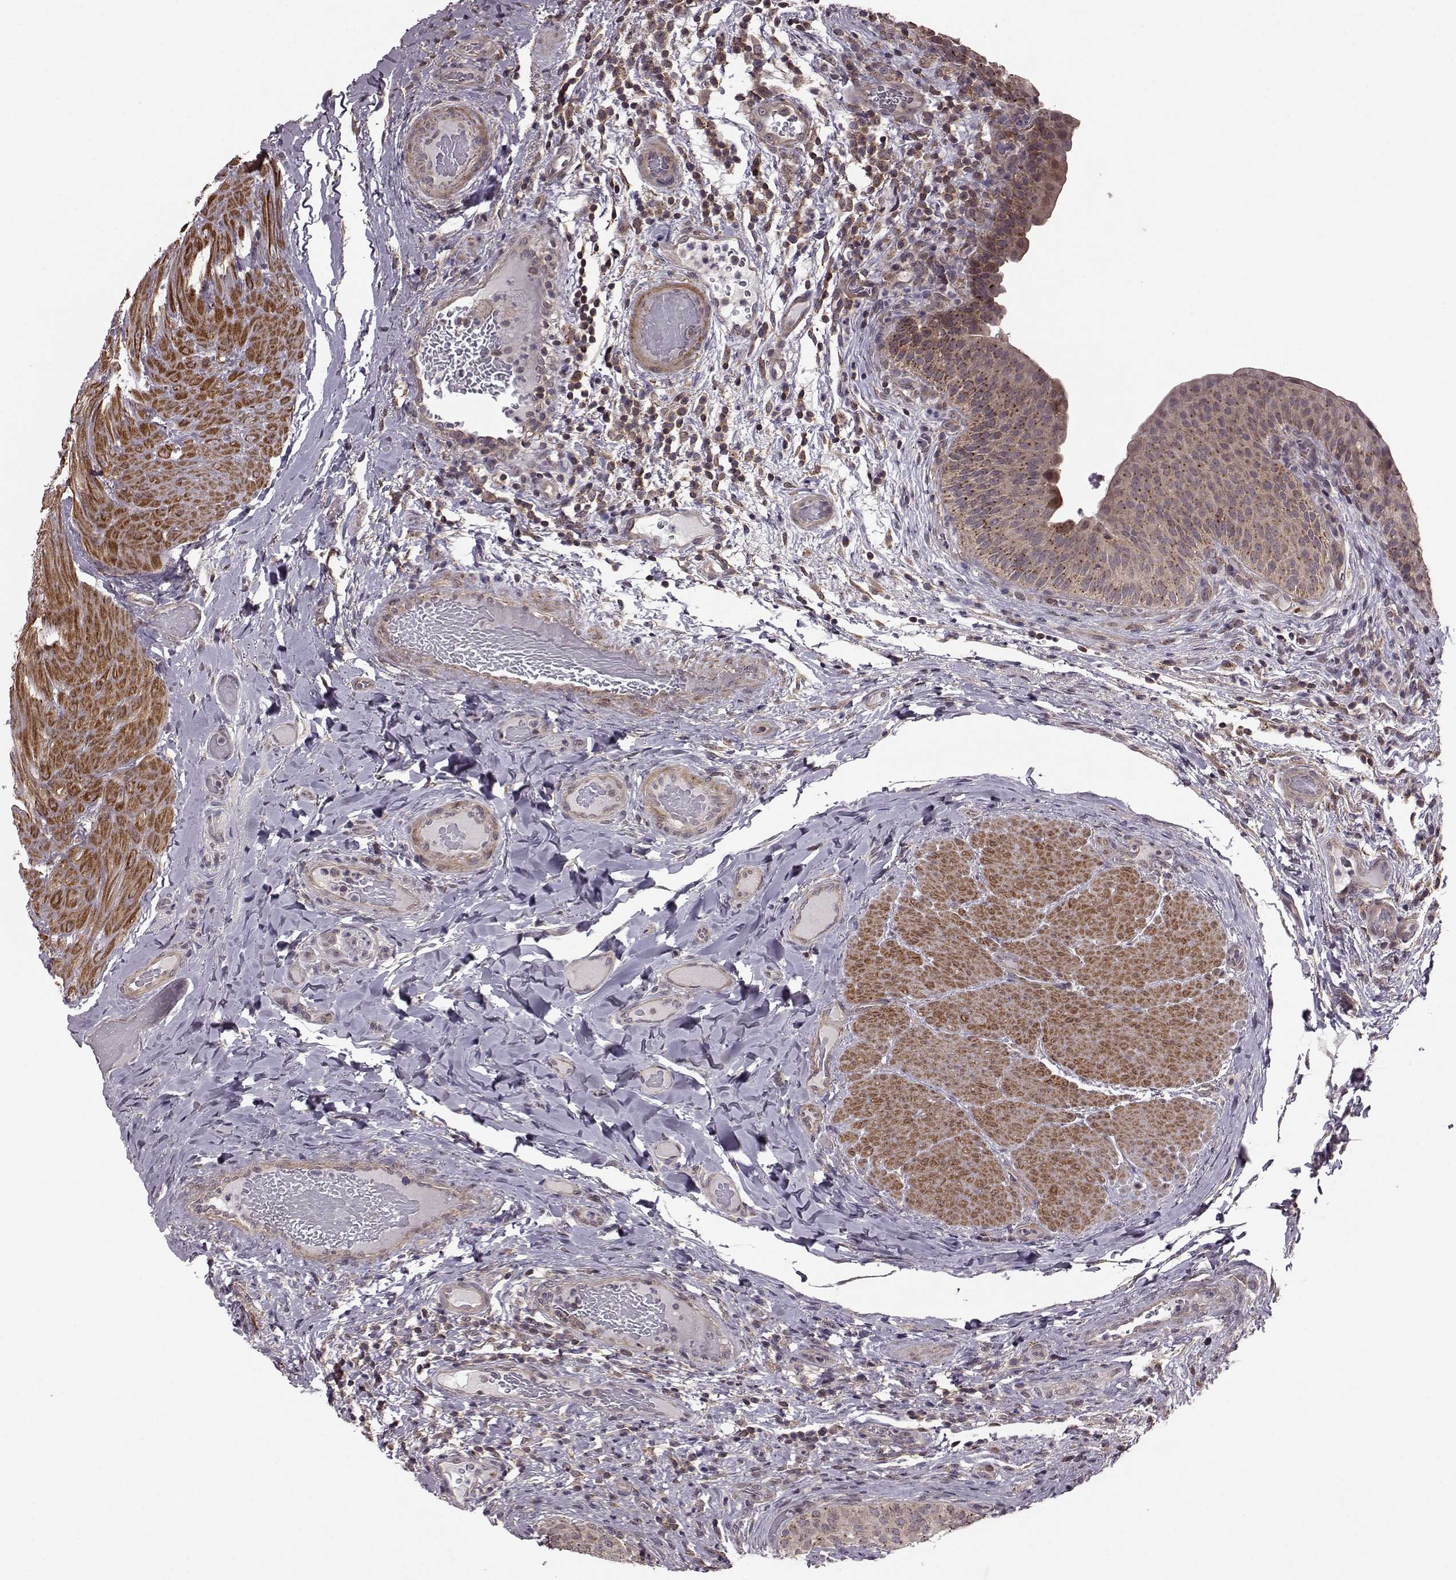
{"staining": {"intensity": "moderate", "quantity": ">75%", "location": "cytoplasmic/membranous"}, "tissue": "urinary bladder", "cell_type": "Urothelial cells", "image_type": "normal", "snomed": [{"axis": "morphology", "description": "Normal tissue, NOS"}, {"axis": "topography", "description": "Urinary bladder"}], "caption": "A micrograph showing moderate cytoplasmic/membranous staining in approximately >75% of urothelial cells in benign urinary bladder, as visualized by brown immunohistochemical staining.", "gene": "FNIP2", "patient": {"sex": "male", "age": 66}}